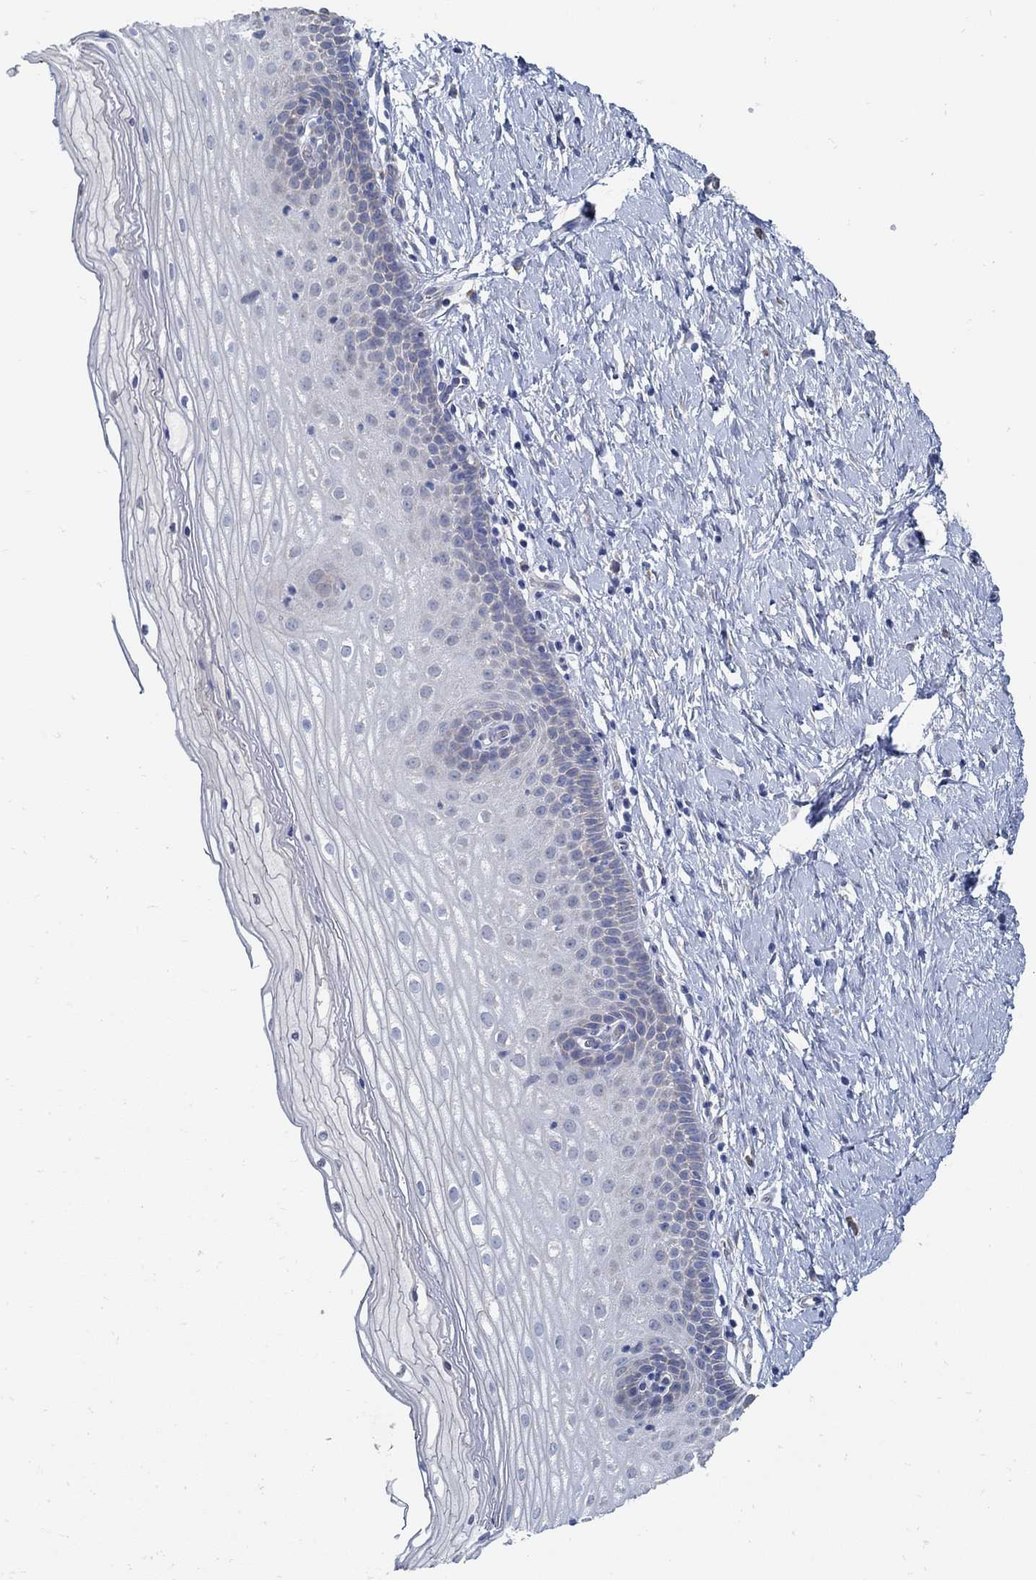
{"staining": {"intensity": "negative", "quantity": "none", "location": "none"}, "tissue": "cervix", "cell_type": "Glandular cells", "image_type": "normal", "snomed": [{"axis": "morphology", "description": "Normal tissue, NOS"}, {"axis": "topography", "description": "Cervix"}], "caption": "IHC histopathology image of benign cervix stained for a protein (brown), which exhibits no expression in glandular cells. (Brightfield microscopy of DAB immunohistochemistry (IHC) at high magnification).", "gene": "C15orf39", "patient": {"sex": "female", "age": 37}}